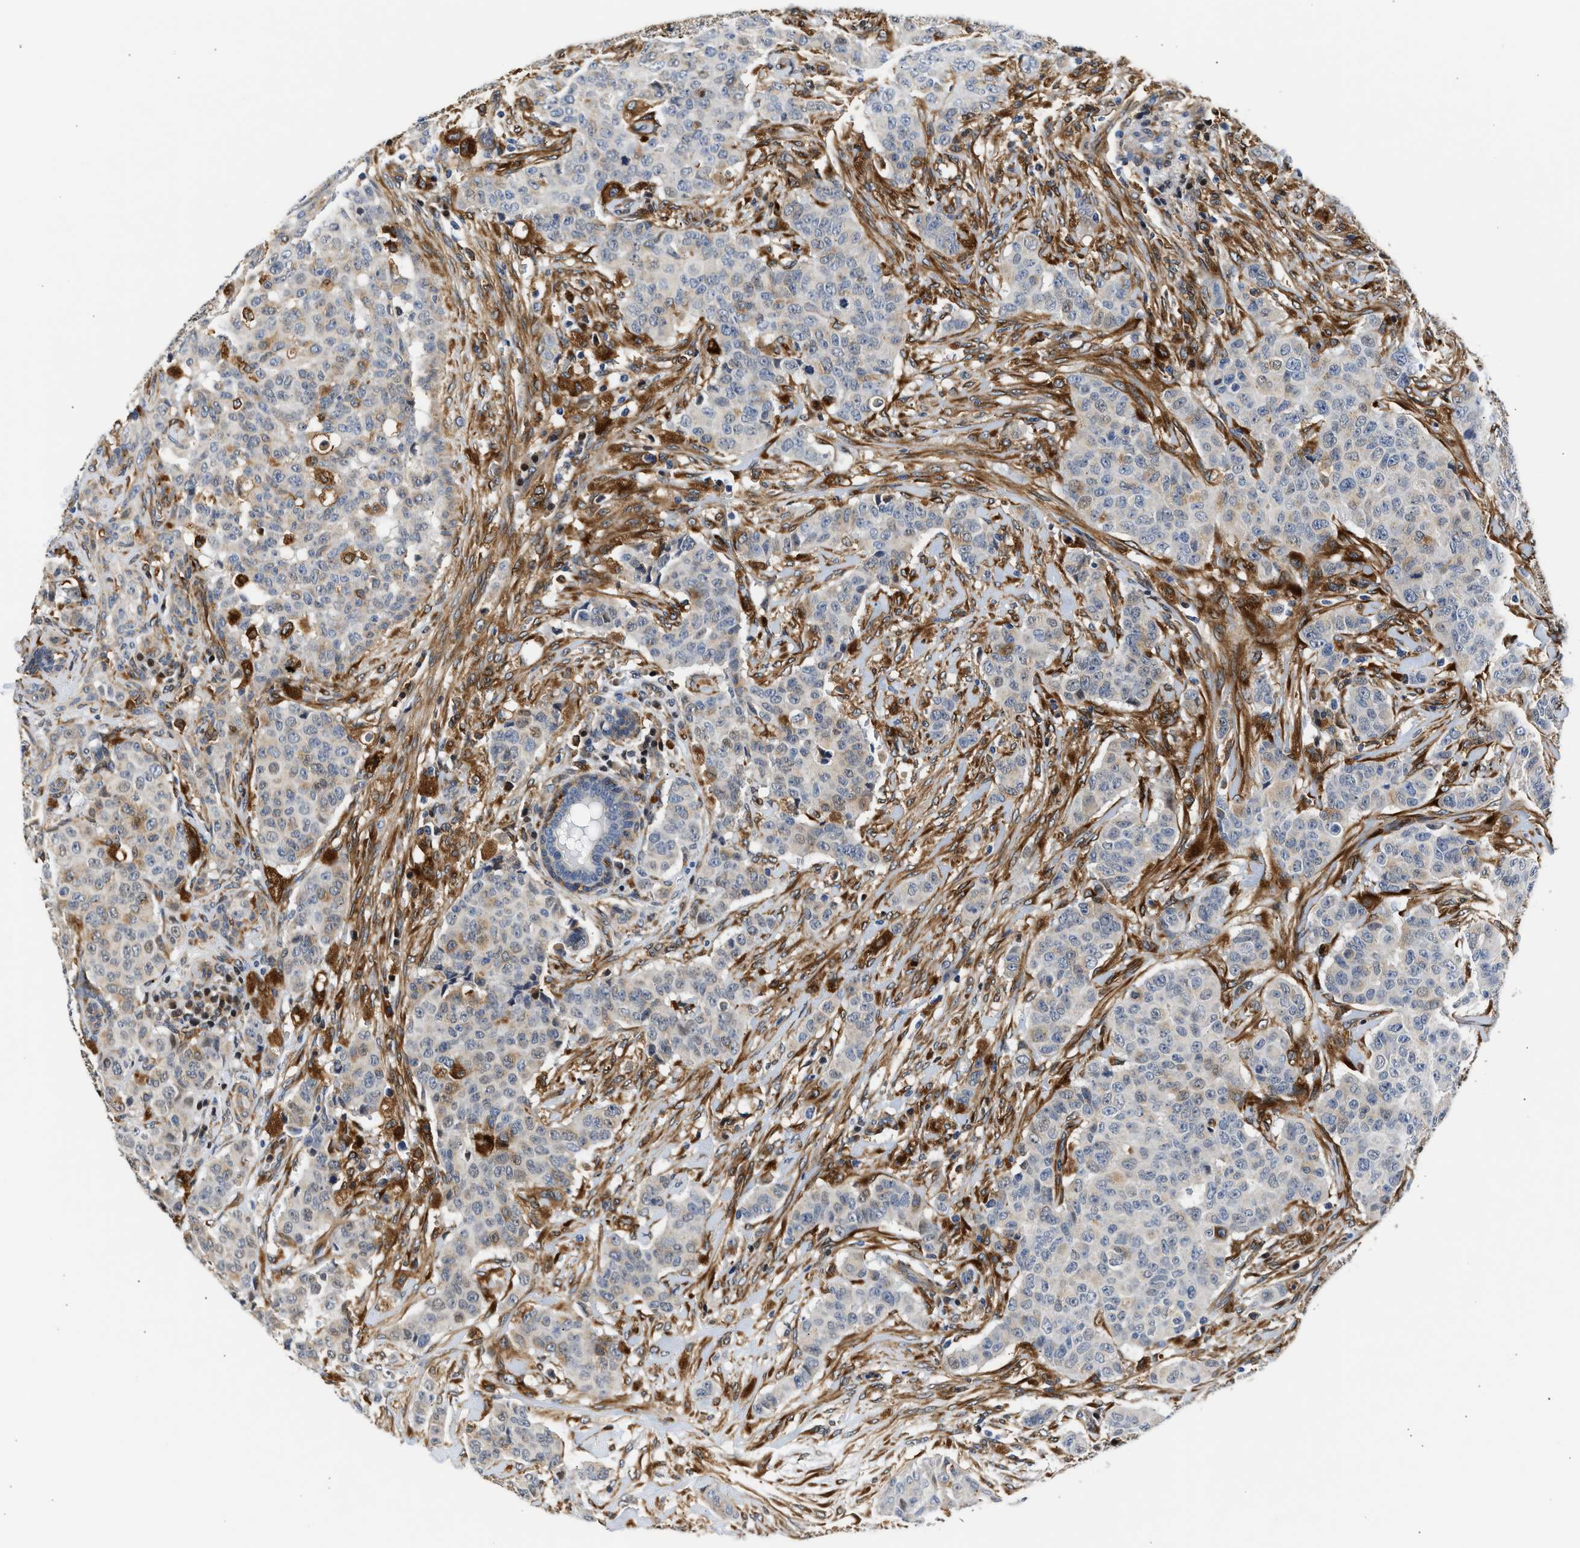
{"staining": {"intensity": "moderate", "quantity": "<25%", "location": "cytoplasmic/membranous"}, "tissue": "breast cancer", "cell_type": "Tumor cells", "image_type": "cancer", "snomed": [{"axis": "morphology", "description": "Normal tissue, NOS"}, {"axis": "morphology", "description": "Duct carcinoma"}, {"axis": "topography", "description": "Breast"}], "caption": "A brown stain labels moderate cytoplasmic/membranous staining of a protein in infiltrating ductal carcinoma (breast) tumor cells. The protein of interest is shown in brown color, while the nuclei are stained blue.", "gene": "RAB31", "patient": {"sex": "female", "age": 40}}